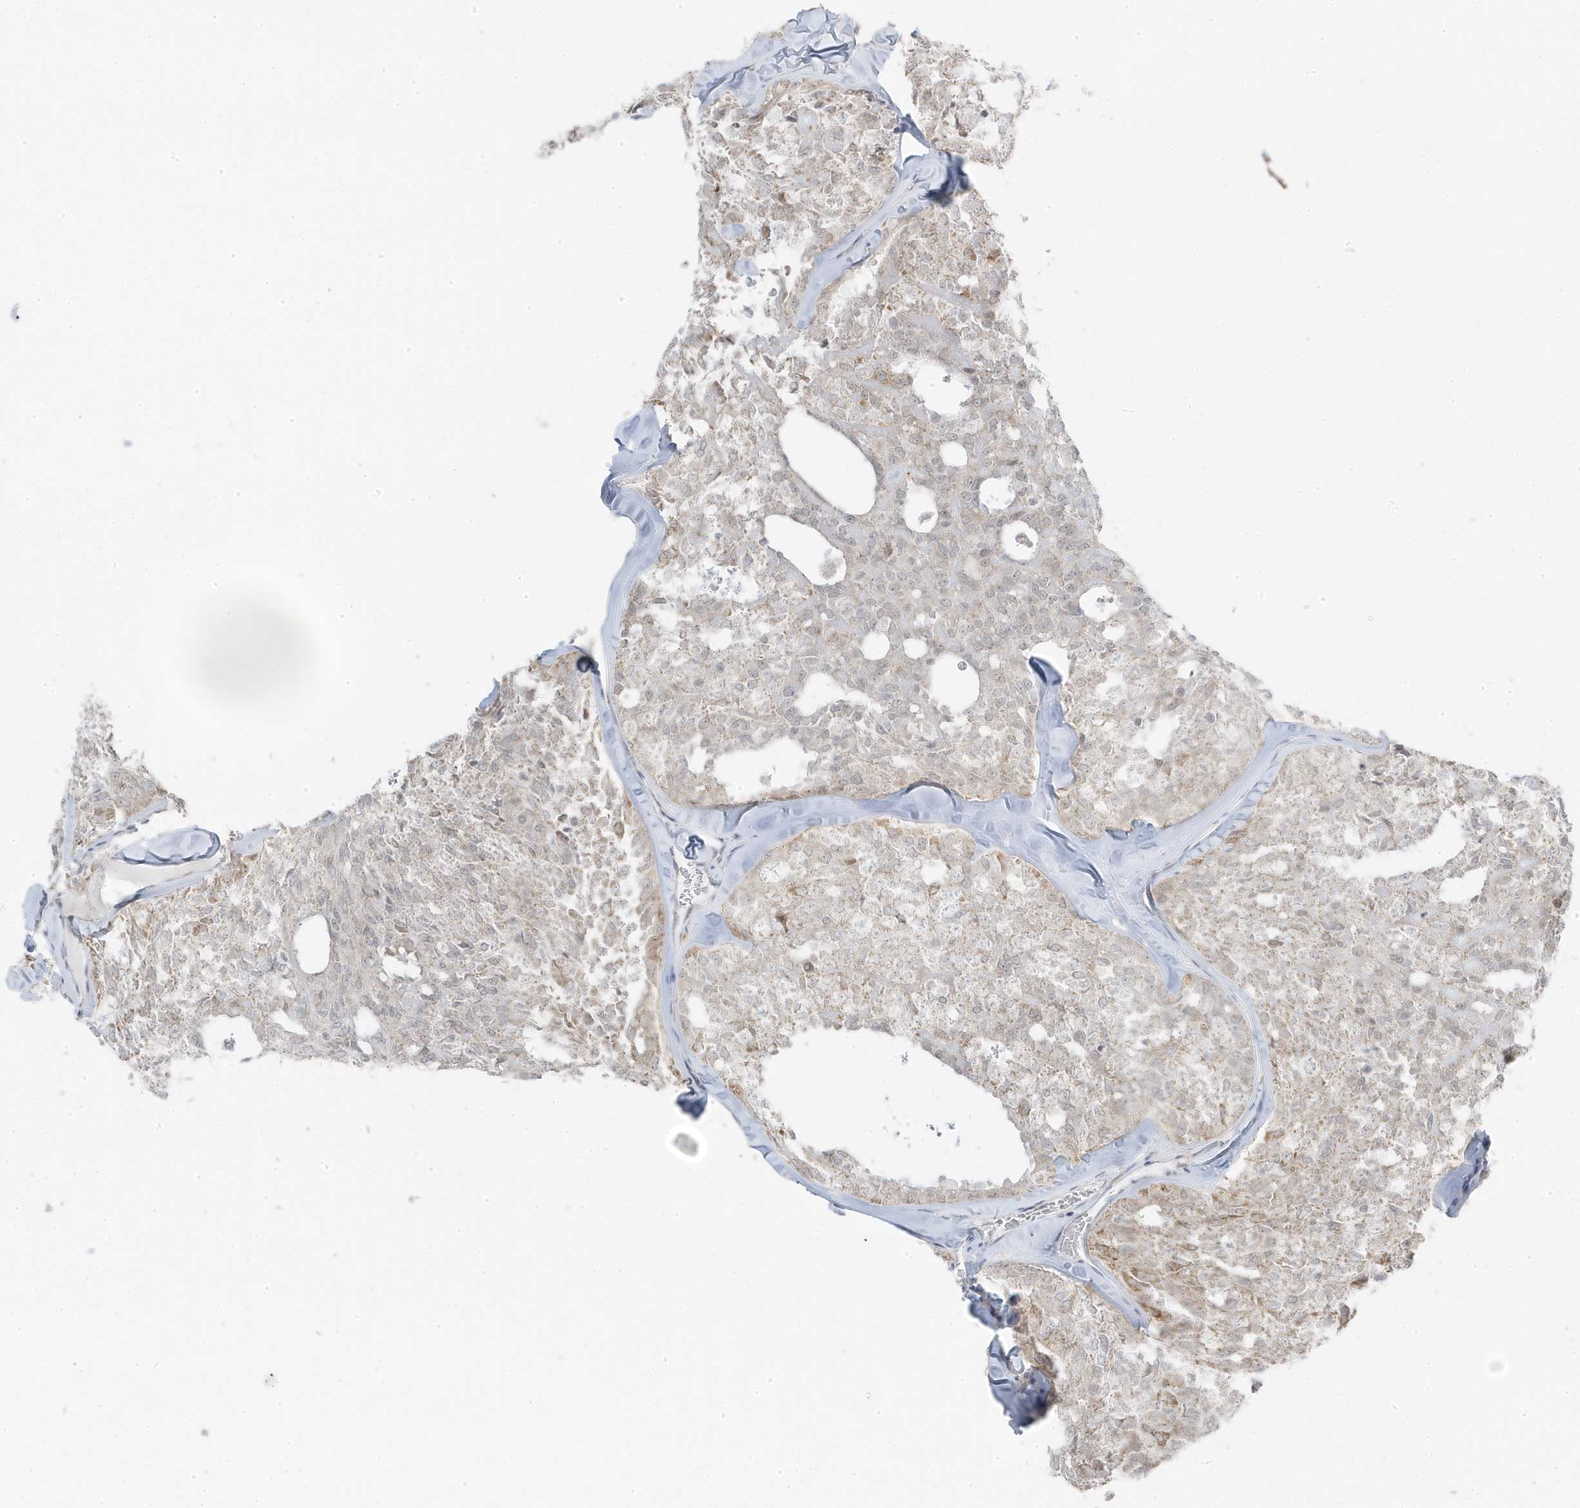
{"staining": {"intensity": "weak", "quantity": "<25%", "location": "cytoplasmic/membranous"}, "tissue": "thyroid cancer", "cell_type": "Tumor cells", "image_type": "cancer", "snomed": [{"axis": "morphology", "description": "Follicular adenoma carcinoma, NOS"}, {"axis": "topography", "description": "Thyroid gland"}], "caption": "Tumor cells are negative for brown protein staining in thyroid cancer (follicular adenoma carcinoma). (DAB (3,3'-diaminobenzidine) immunohistochemistry, high magnification).", "gene": "TSEN15", "patient": {"sex": "male", "age": 75}}